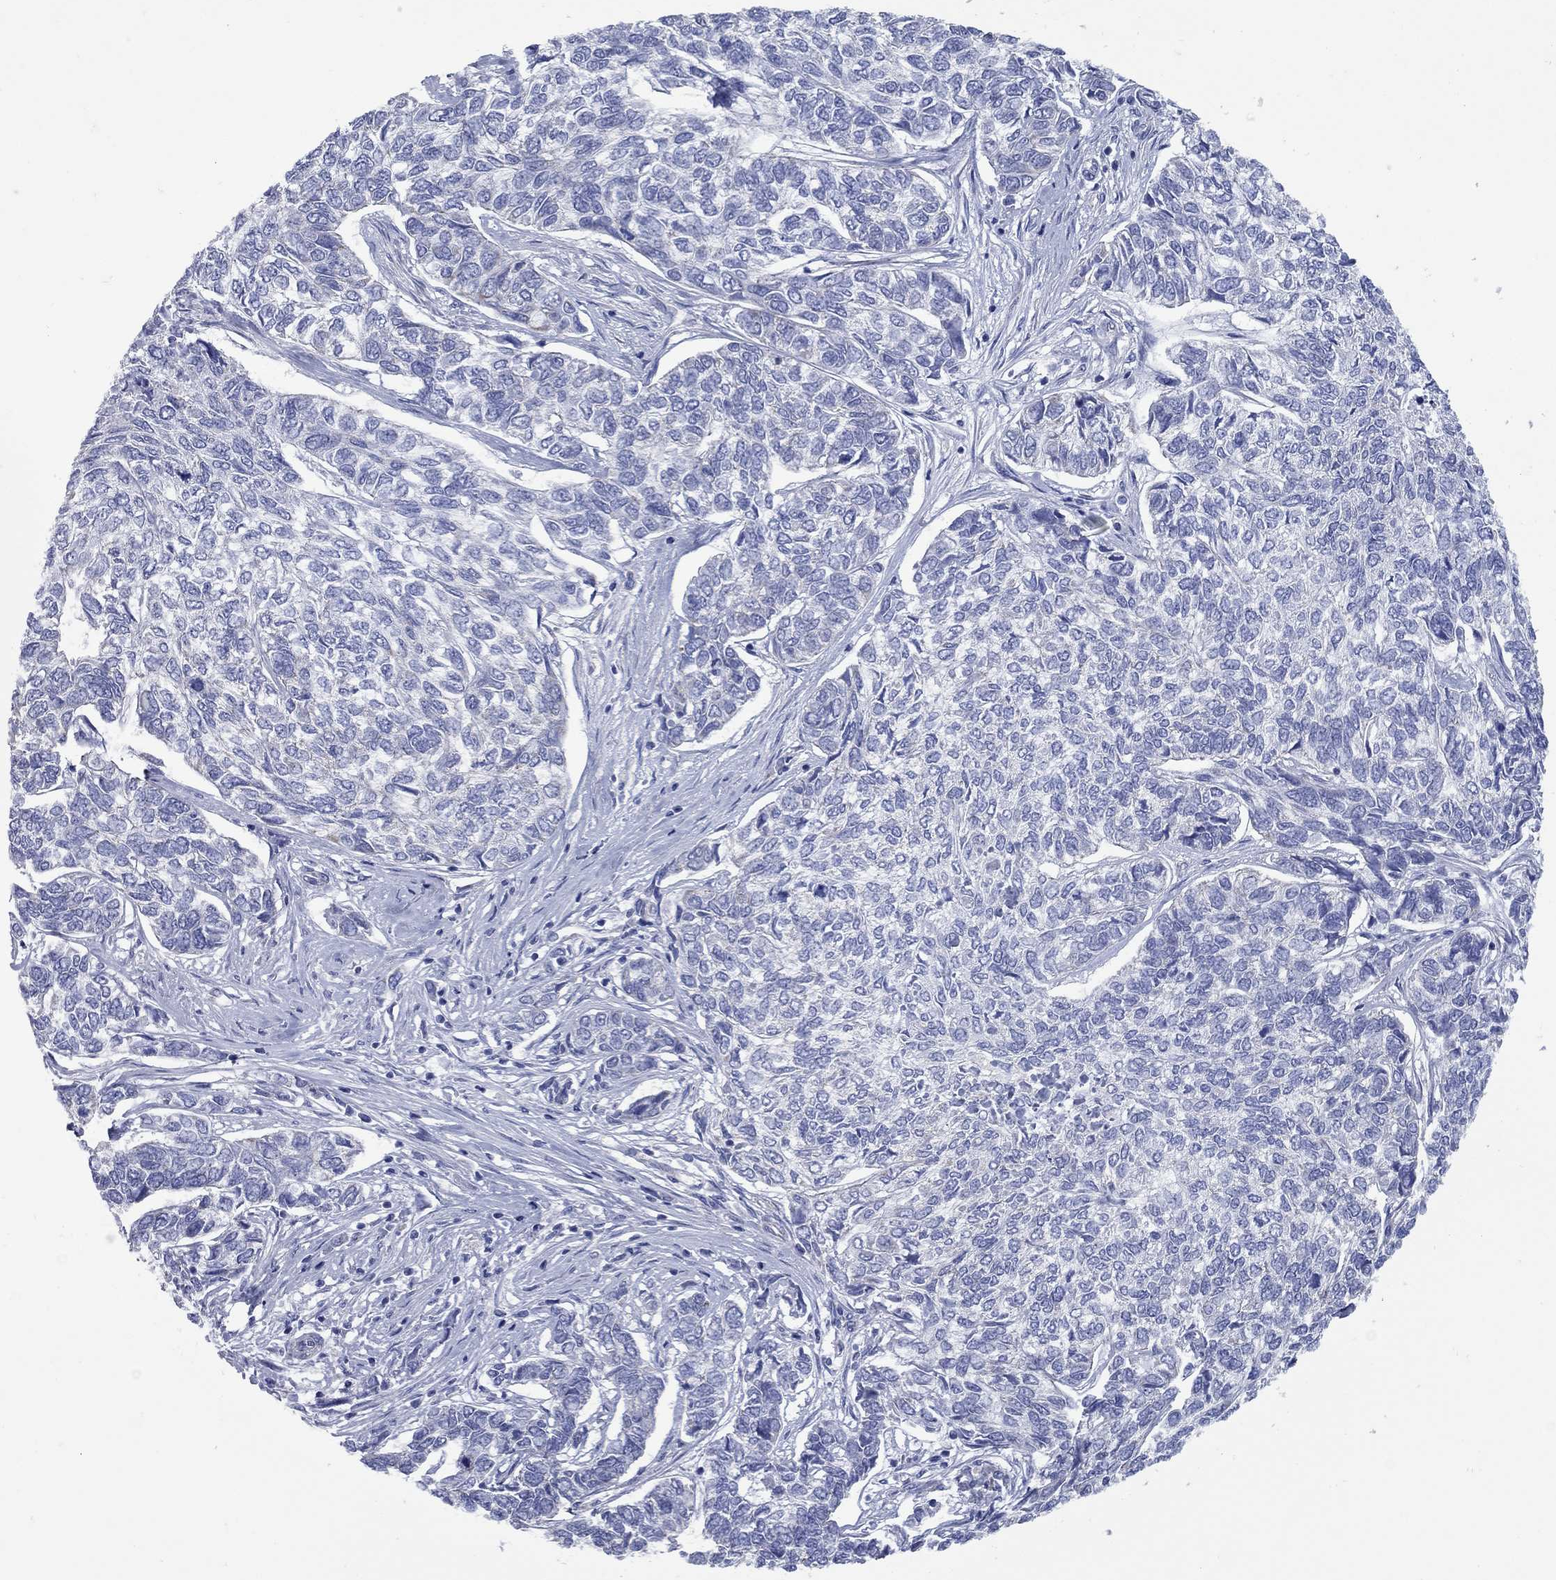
{"staining": {"intensity": "negative", "quantity": "none", "location": "none"}, "tissue": "skin cancer", "cell_type": "Tumor cells", "image_type": "cancer", "snomed": [{"axis": "morphology", "description": "Basal cell carcinoma"}, {"axis": "topography", "description": "Skin"}], "caption": "IHC histopathology image of neoplastic tissue: human skin cancer (basal cell carcinoma) stained with DAB exhibits no significant protein expression in tumor cells.", "gene": "PDZD3", "patient": {"sex": "female", "age": 65}}